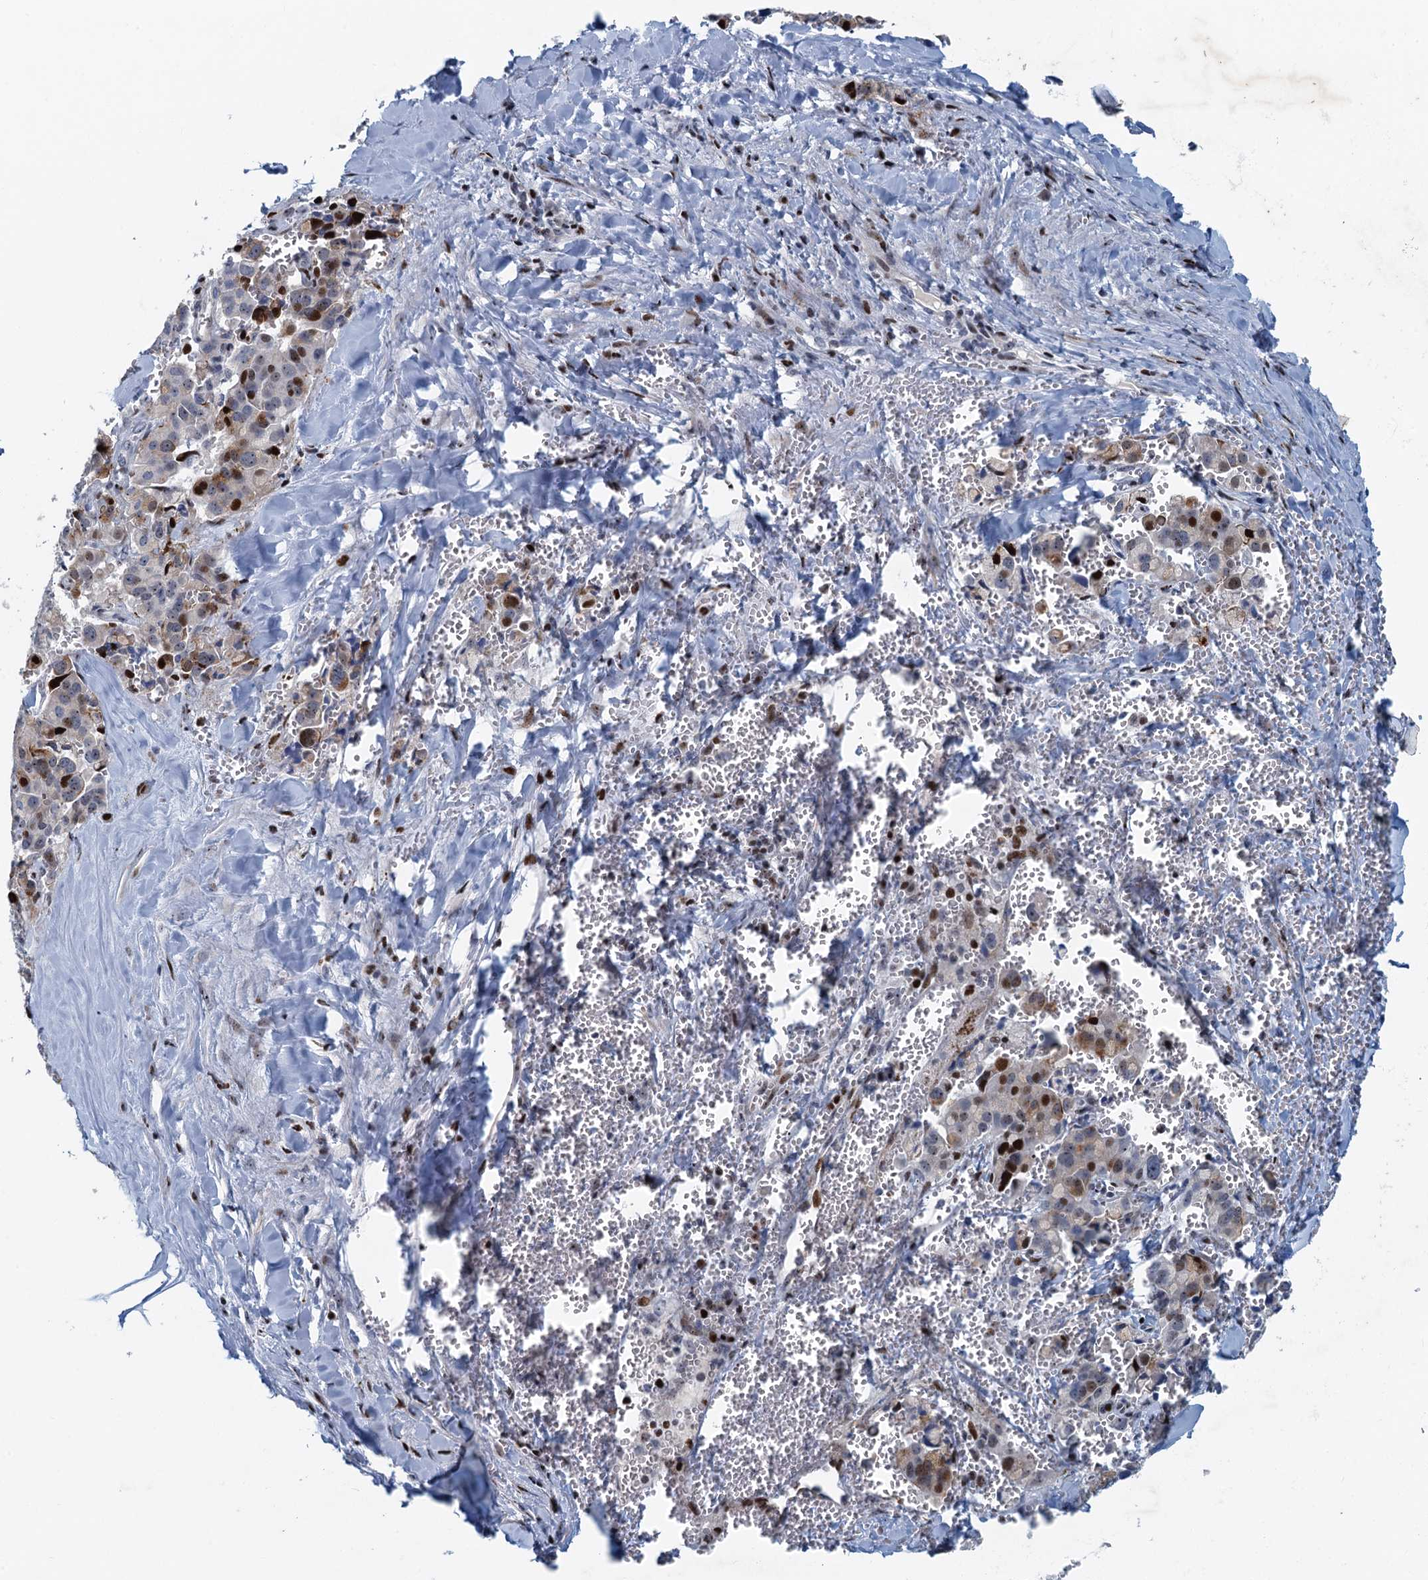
{"staining": {"intensity": "moderate", "quantity": "25%-75%", "location": "nuclear"}, "tissue": "pancreatic cancer", "cell_type": "Tumor cells", "image_type": "cancer", "snomed": [{"axis": "morphology", "description": "Adenocarcinoma, NOS"}, {"axis": "topography", "description": "Pancreas"}], "caption": "A brown stain highlights moderate nuclear staining of a protein in human pancreatic cancer (adenocarcinoma) tumor cells.", "gene": "ANKRD13D", "patient": {"sex": "male", "age": 65}}